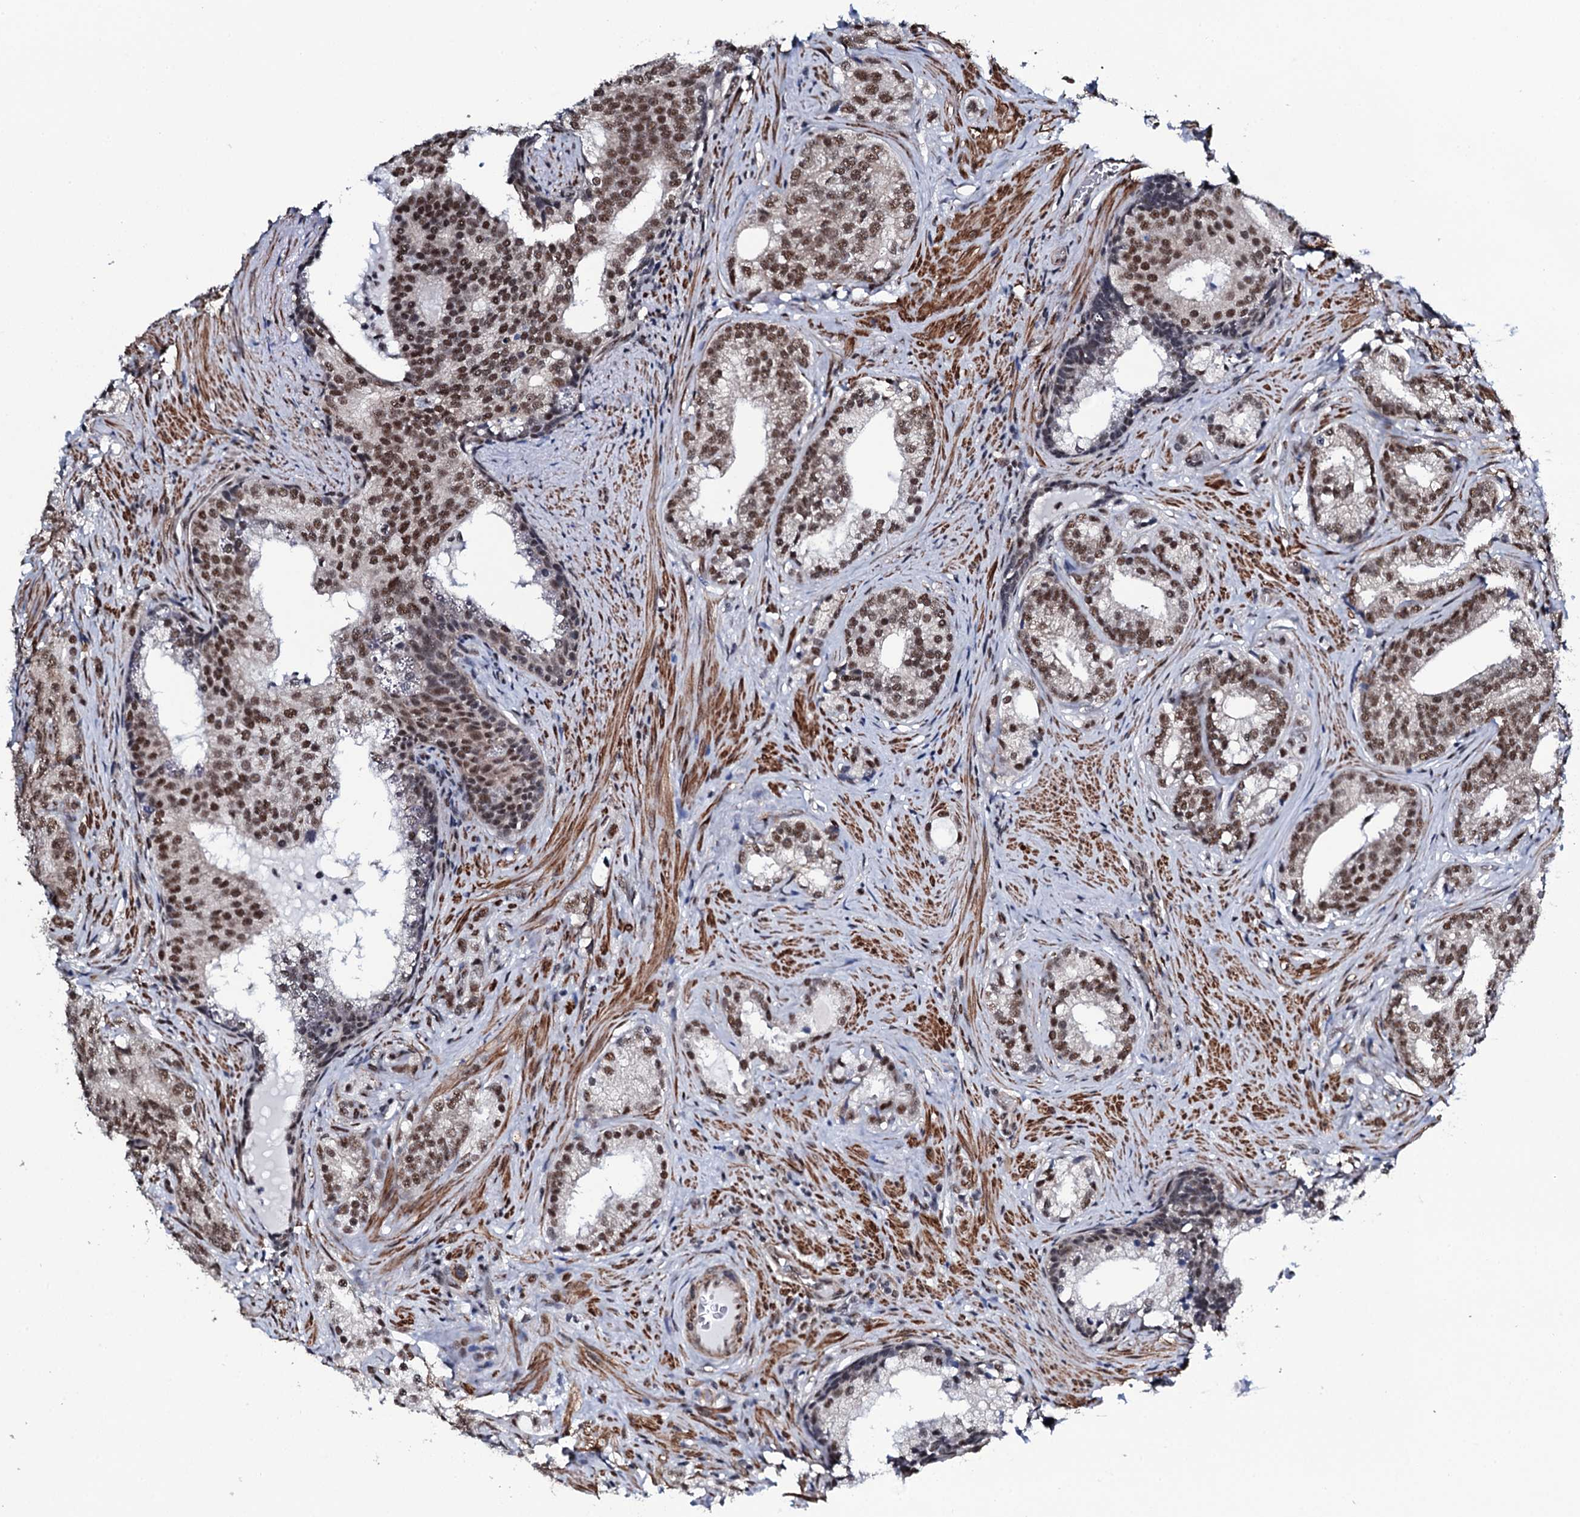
{"staining": {"intensity": "moderate", "quantity": ">75%", "location": "nuclear"}, "tissue": "prostate cancer", "cell_type": "Tumor cells", "image_type": "cancer", "snomed": [{"axis": "morphology", "description": "Adenocarcinoma, Low grade"}, {"axis": "topography", "description": "Prostate"}], "caption": "Prostate cancer stained for a protein (brown) reveals moderate nuclear positive positivity in about >75% of tumor cells.", "gene": "CWC15", "patient": {"sex": "male", "age": 71}}